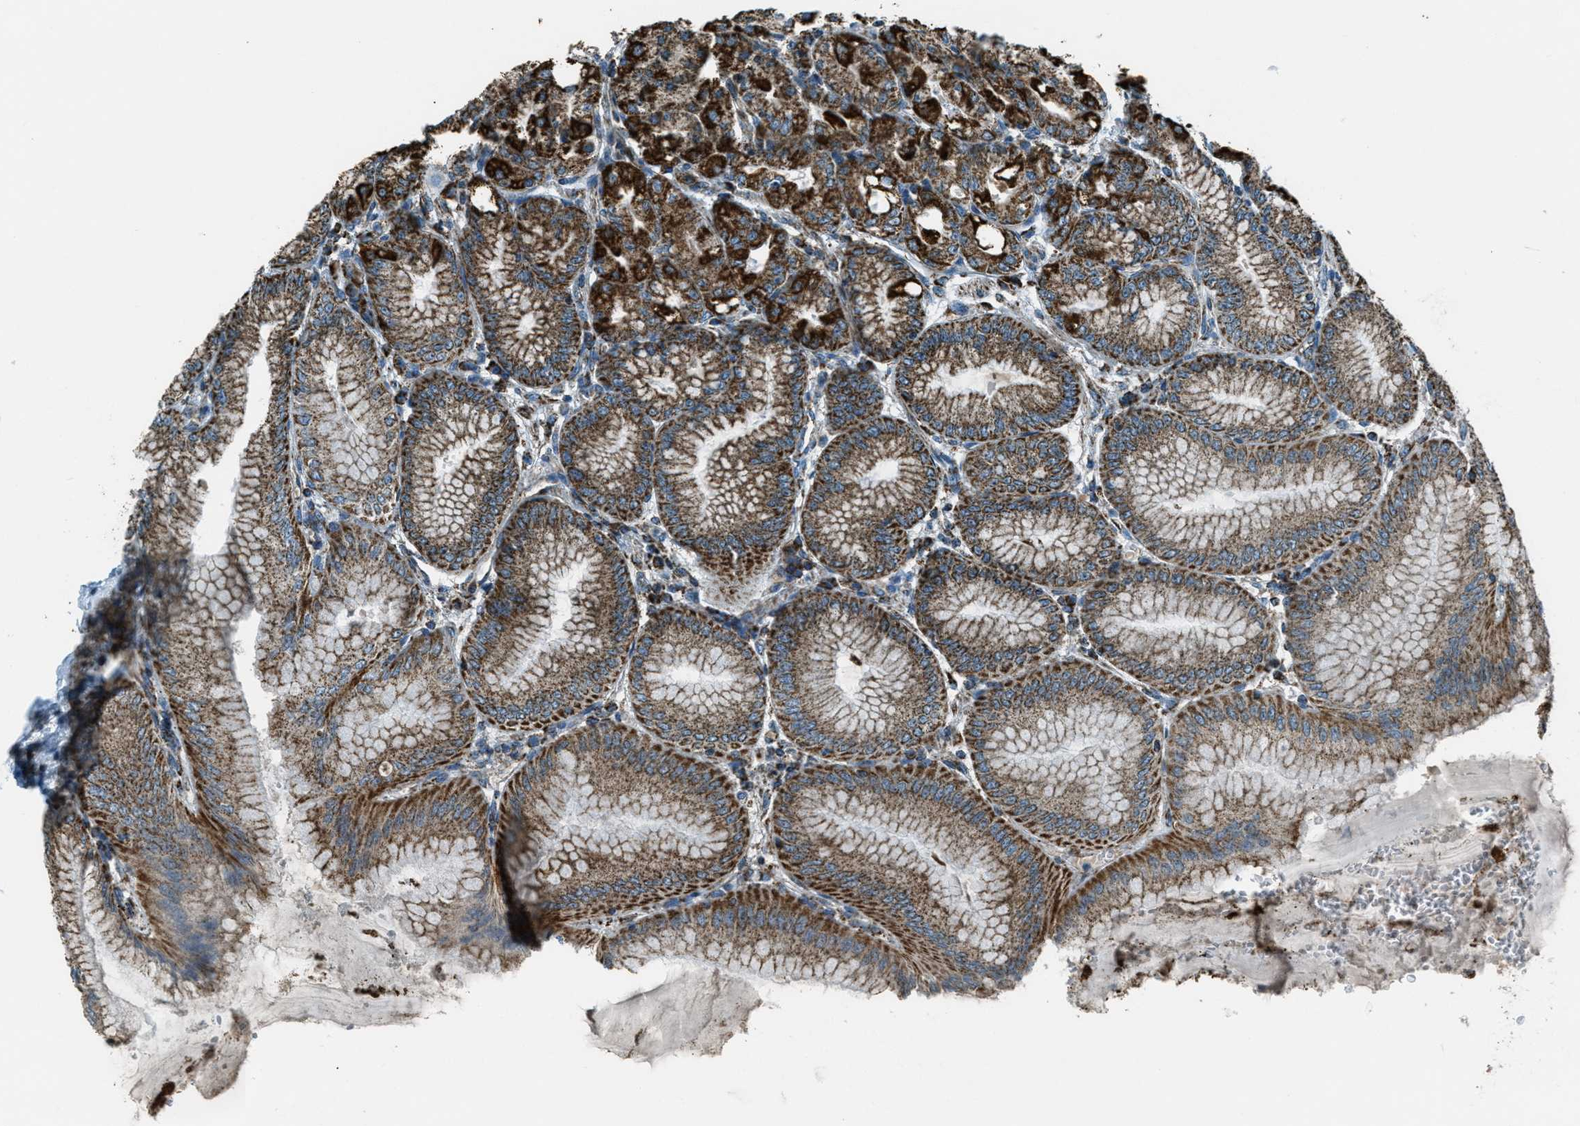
{"staining": {"intensity": "strong", "quantity": ">75%", "location": "cytoplasmic/membranous"}, "tissue": "stomach", "cell_type": "Glandular cells", "image_type": "normal", "snomed": [{"axis": "morphology", "description": "Normal tissue, NOS"}, {"axis": "topography", "description": "Stomach, lower"}], "caption": "The image reveals staining of benign stomach, revealing strong cytoplasmic/membranous protein staining (brown color) within glandular cells.", "gene": "CHST15", "patient": {"sex": "male", "age": 71}}